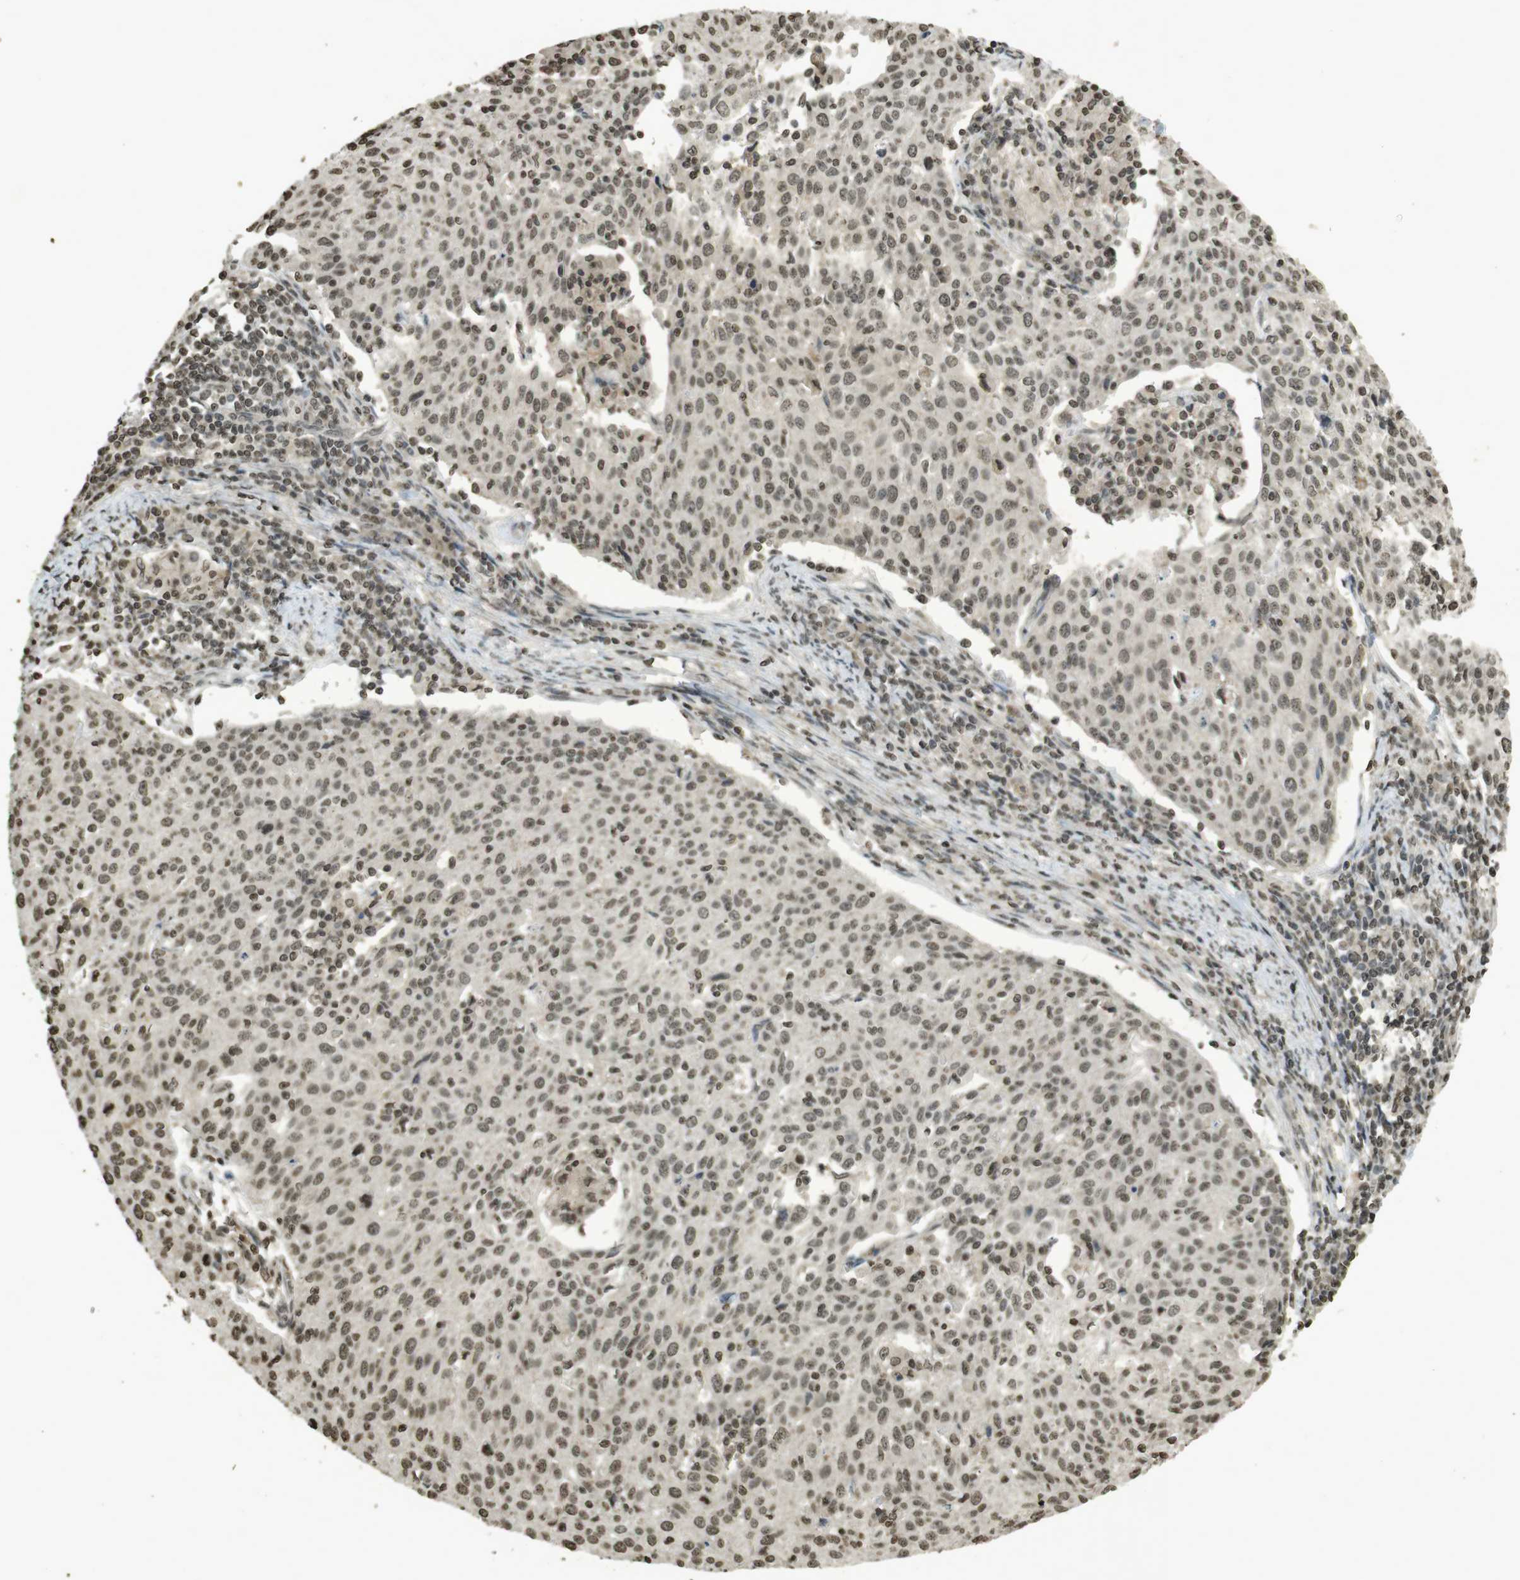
{"staining": {"intensity": "weak", "quantity": ">75%", "location": "nuclear"}, "tissue": "cervical cancer", "cell_type": "Tumor cells", "image_type": "cancer", "snomed": [{"axis": "morphology", "description": "Squamous cell carcinoma, NOS"}, {"axis": "topography", "description": "Cervix"}], "caption": "About >75% of tumor cells in cervical squamous cell carcinoma display weak nuclear protein positivity as visualized by brown immunohistochemical staining.", "gene": "ORC4", "patient": {"sex": "female", "age": 38}}